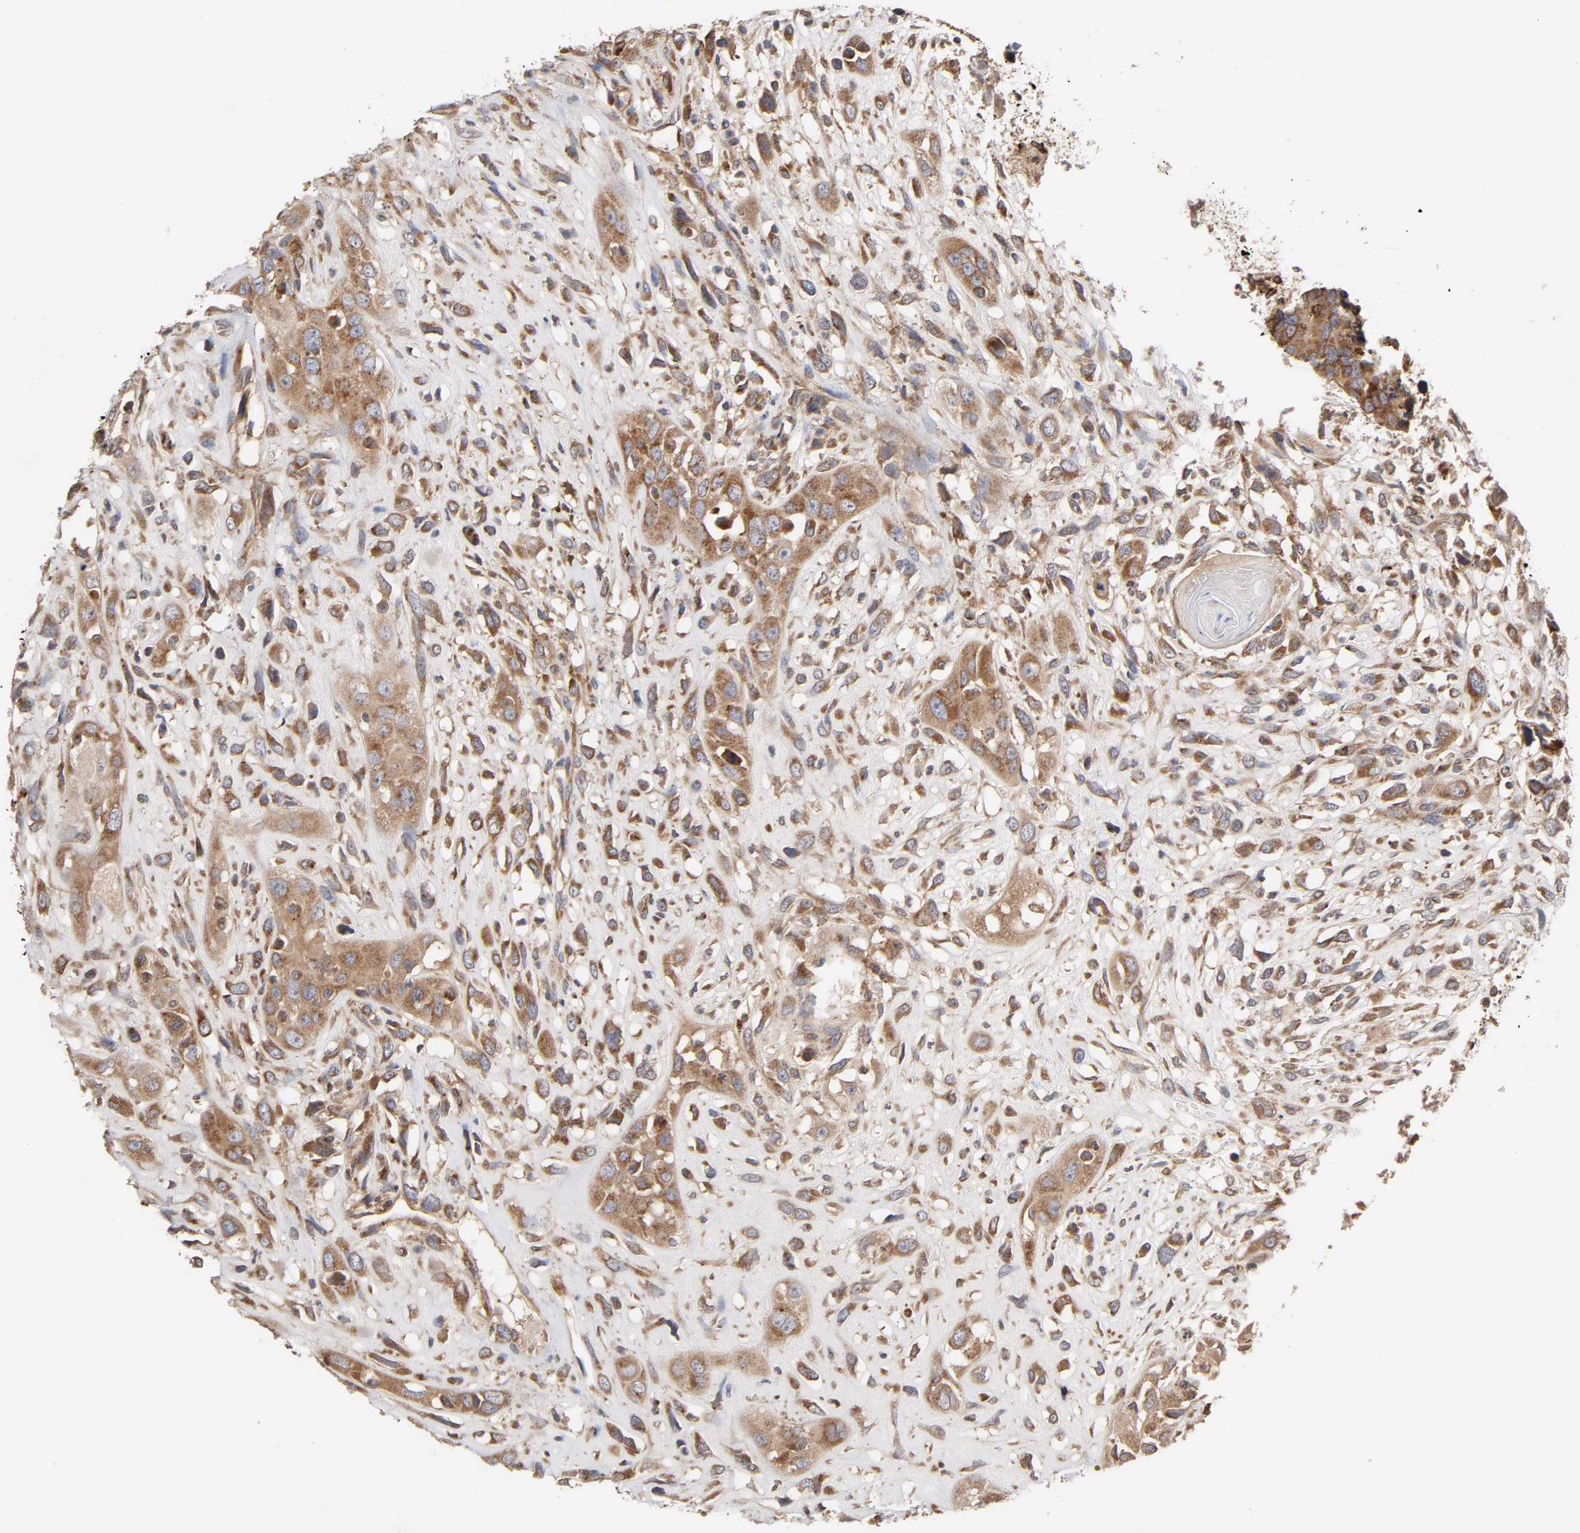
{"staining": {"intensity": "moderate", "quantity": ">75%", "location": "cytoplasmic/membranous"}, "tissue": "head and neck cancer", "cell_type": "Tumor cells", "image_type": "cancer", "snomed": [{"axis": "morphology", "description": "Necrosis, NOS"}, {"axis": "morphology", "description": "Neoplasm, malignant, NOS"}, {"axis": "topography", "description": "Salivary gland"}, {"axis": "topography", "description": "Head-Neck"}], "caption": "Immunohistochemistry staining of head and neck malignant neoplasm, which shows medium levels of moderate cytoplasmic/membranous staining in about >75% of tumor cells indicating moderate cytoplasmic/membranous protein staining. The staining was performed using DAB (brown) for protein detection and nuclei were counterstained in hematoxylin (blue).", "gene": "GNPTG", "patient": {"sex": "male", "age": 43}}